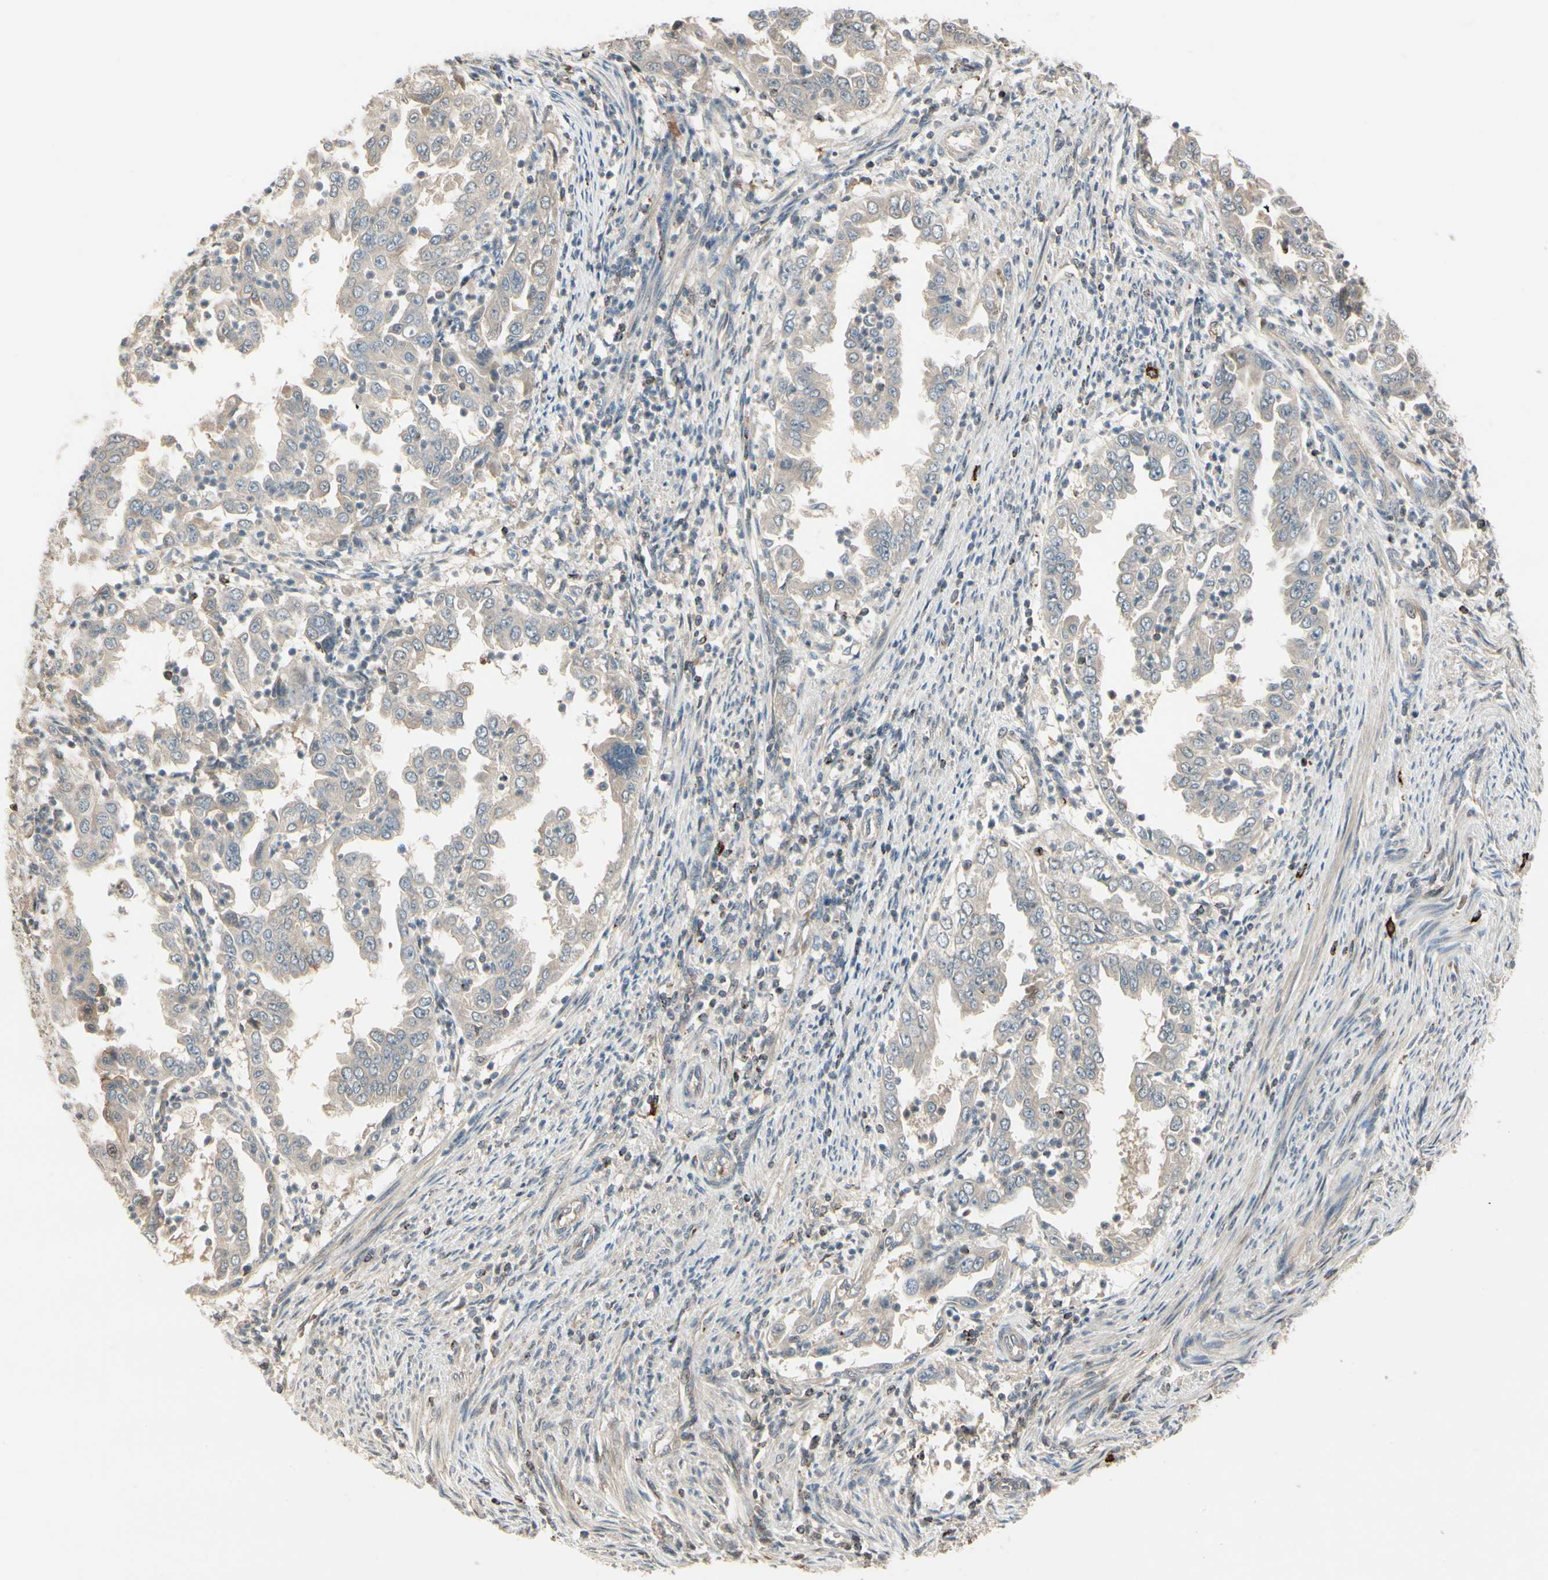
{"staining": {"intensity": "weak", "quantity": ">75%", "location": "cytoplasmic/membranous"}, "tissue": "endometrial cancer", "cell_type": "Tumor cells", "image_type": "cancer", "snomed": [{"axis": "morphology", "description": "Adenocarcinoma, NOS"}, {"axis": "topography", "description": "Endometrium"}], "caption": "A histopathology image showing weak cytoplasmic/membranous staining in about >75% of tumor cells in endometrial cancer (adenocarcinoma), as visualized by brown immunohistochemical staining.", "gene": "EVC", "patient": {"sex": "female", "age": 85}}